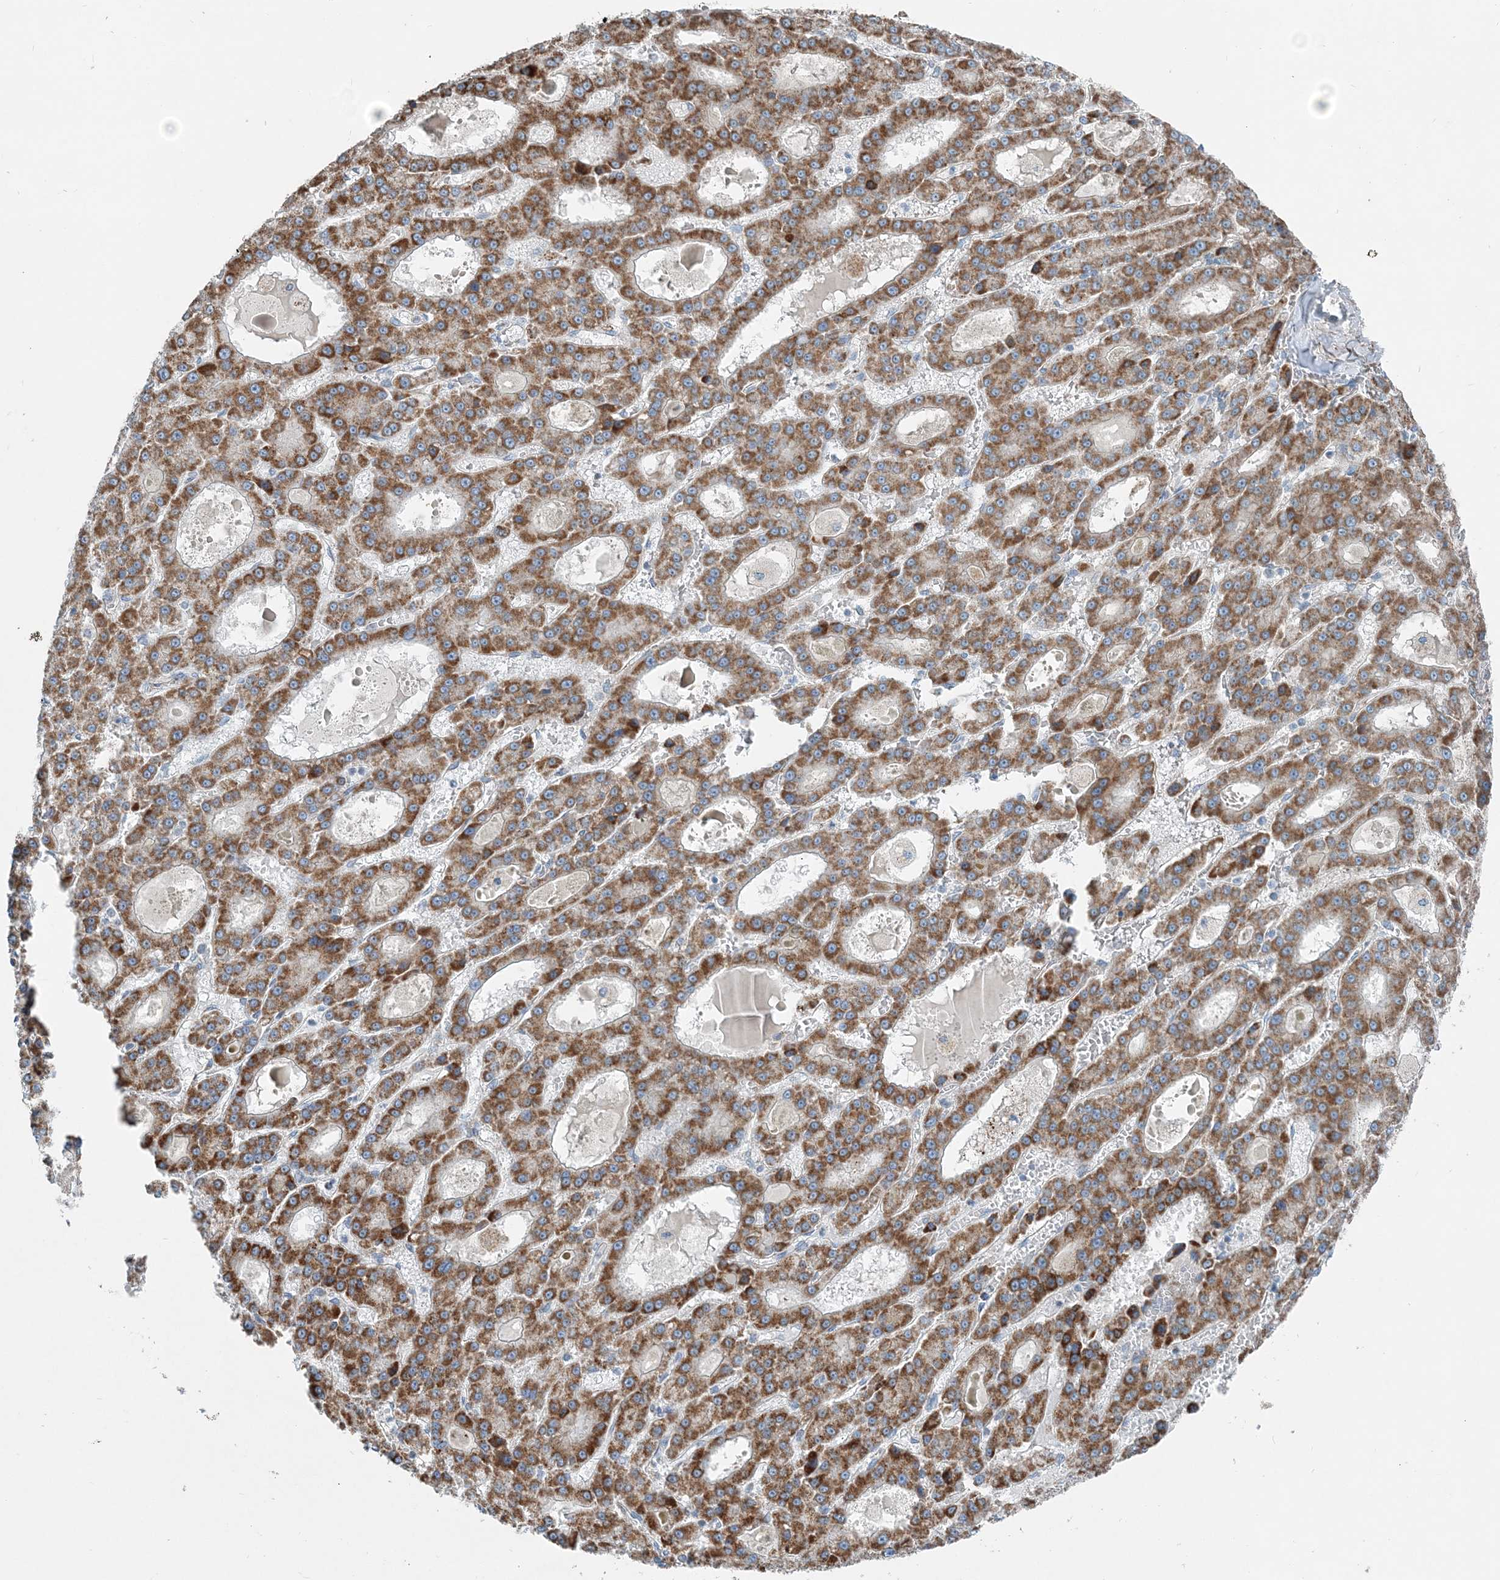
{"staining": {"intensity": "strong", "quantity": ">75%", "location": "cytoplasmic/membranous"}, "tissue": "liver cancer", "cell_type": "Tumor cells", "image_type": "cancer", "snomed": [{"axis": "morphology", "description": "Carcinoma, Hepatocellular, NOS"}, {"axis": "topography", "description": "Liver"}], "caption": "Protein expression analysis of hepatocellular carcinoma (liver) displays strong cytoplasmic/membranous expression in approximately >75% of tumor cells.", "gene": "INTU", "patient": {"sex": "male", "age": 70}}